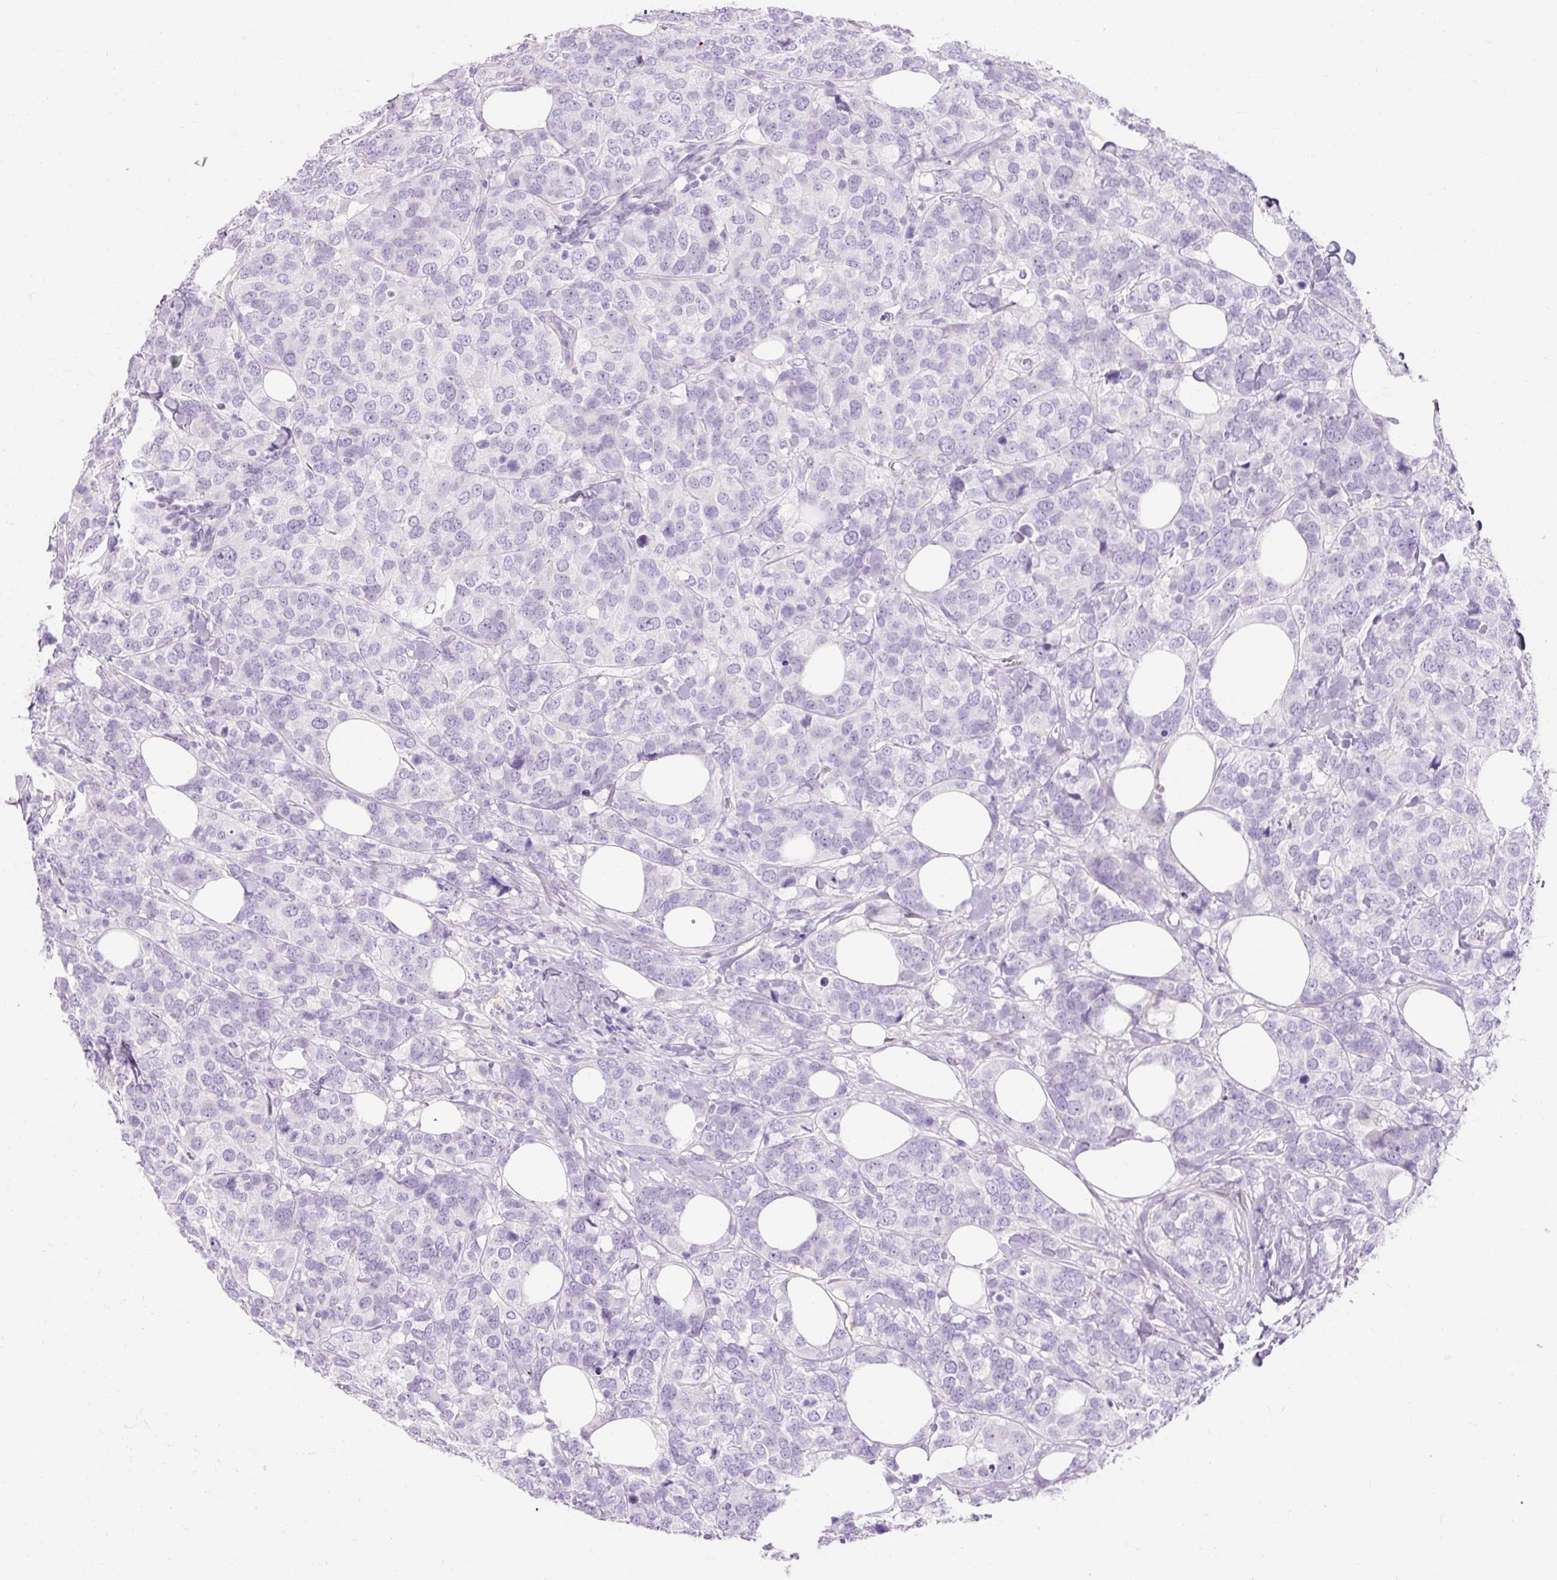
{"staining": {"intensity": "negative", "quantity": "none", "location": "none"}, "tissue": "breast cancer", "cell_type": "Tumor cells", "image_type": "cancer", "snomed": [{"axis": "morphology", "description": "Lobular carcinoma"}, {"axis": "topography", "description": "Breast"}], "caption": "High magnification brightfield microscopy of breast cancer stained with DAB (brown) and counterstained with hematoxylin (blue): tumor cells show no significant staining.", "gene": "CLDN25", "patient": {"sex": "female", "age": 59}}